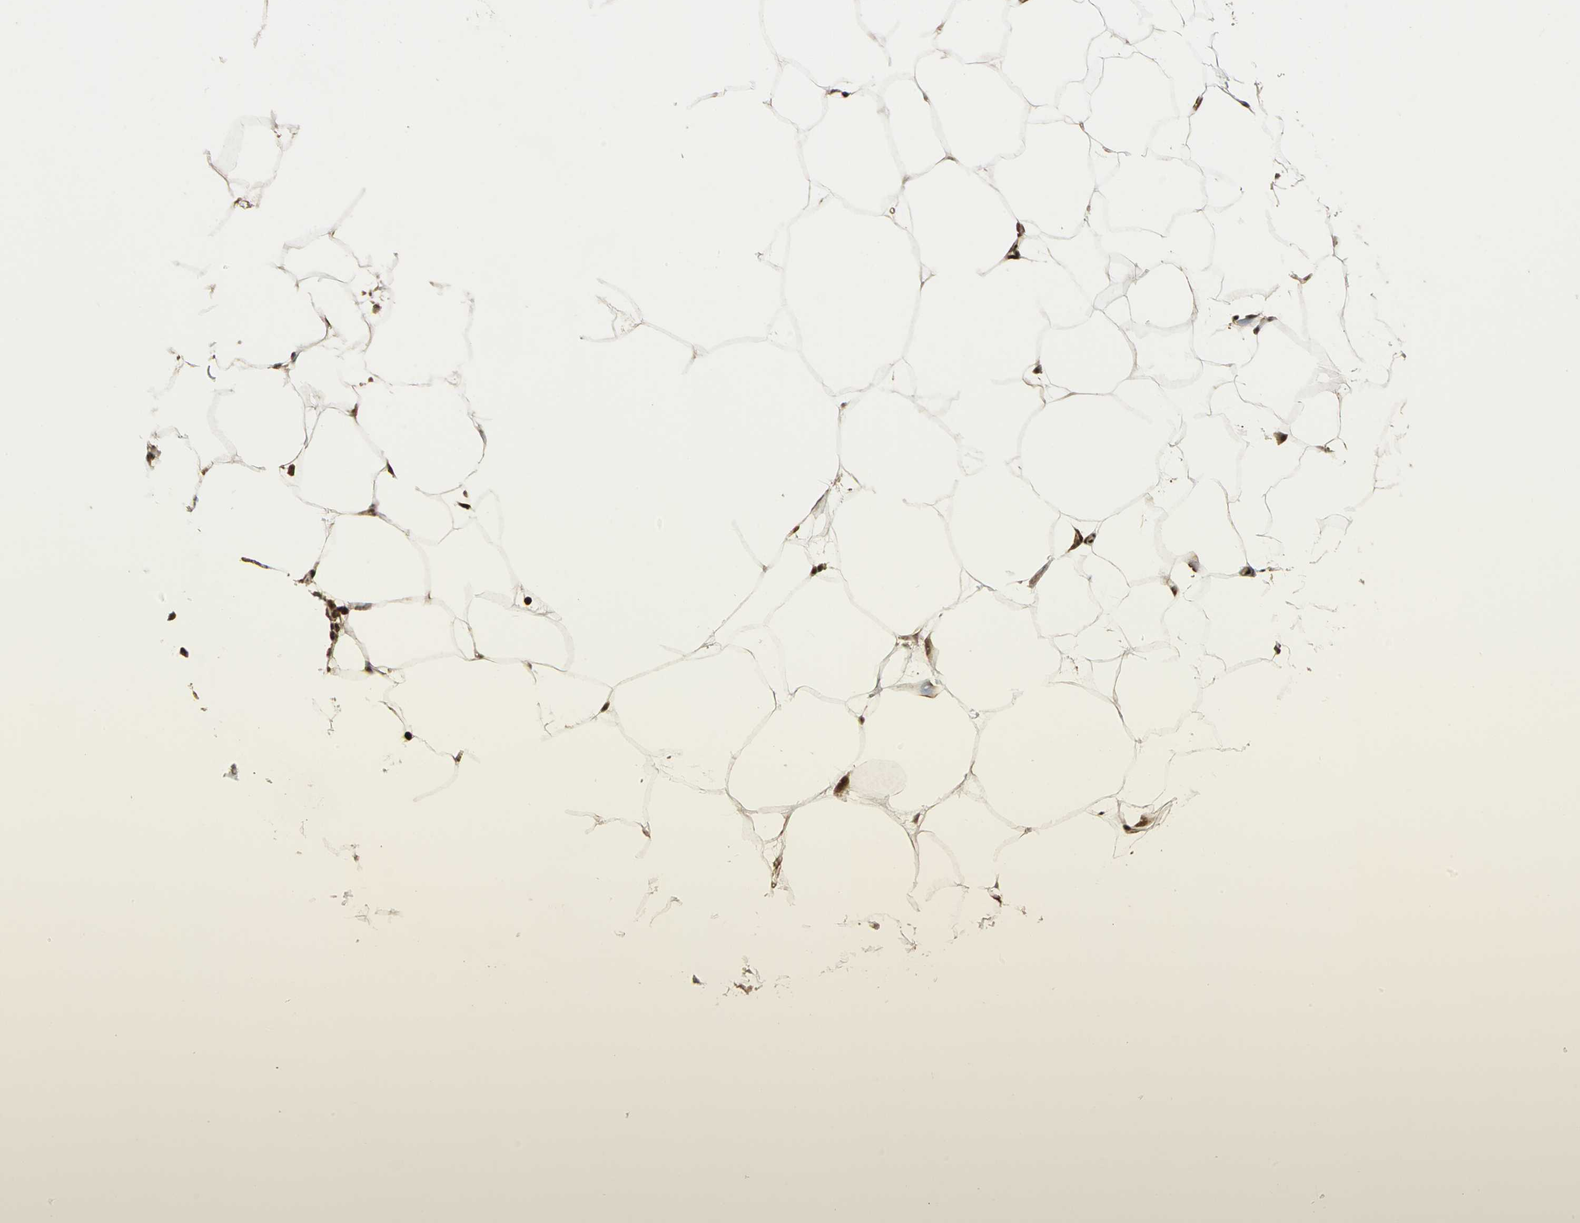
{"staining": {"intensity": "strong", "quantity": ">75%", "location": "cytoplasmic/membranous,nuclear"}, "tissue": "adipose tissue", "cell_type": "Adipocytes", "image_type": "normal", "snomed": [{"axis": "morphology", "description": "Normal tissue, NOS"}, {"axis": "morphology", "description": "Duct carcinoma"}, {"axis": "topography", "description": "Breast"}, {"axis": "topography", "description": "Adipose tissue"}], "caption": "Human adipose tissue stained with a brown dye reveals strong cytoplasmic/membranous,nuclear positive positivity in about >75% of adipocytes.", "gene": "COPS5", "patient": {"sex": "female", "age": 37}}